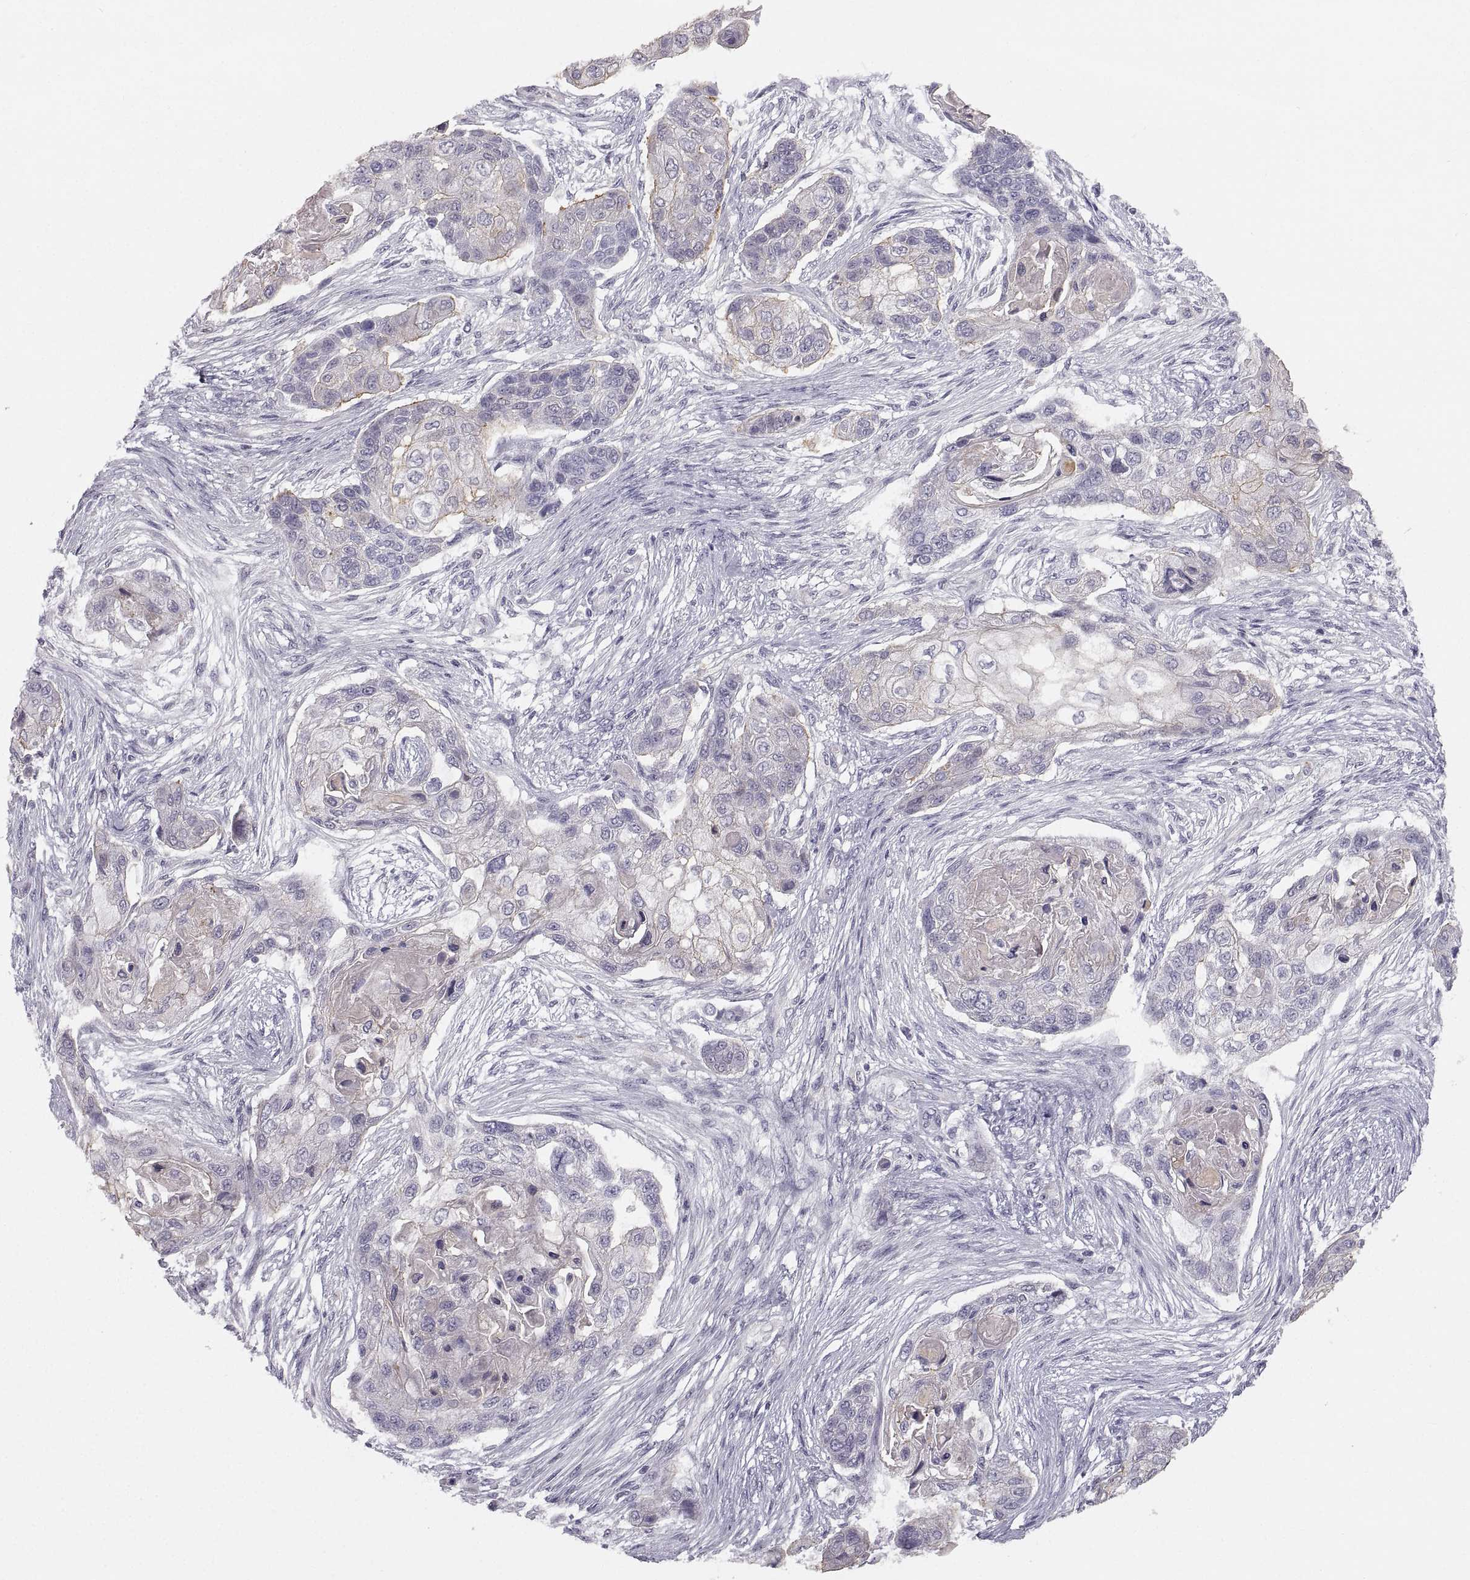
{"staining": {"intensity": "moderate", "quantity": "<25%", "location": "cytoplasmic/membranous"}, "tissue": "lung cancer", "cell_type": "Tumor cells", "image_type": "cancer", "snomed": [{"axis": "morphology", "description": "Squamous cell carcinoma, NOS"}, {"axis": "topography", "description": "Lung"}], "caption": "About <25% of tumor cells in lung squamous cell carcinoma demonstrate moderate cytoplasmic/membranous protein positivity as visualized by brown immunohistochemical staining.", "gene": "ZNF185", "patient": {"sex": "male", "age": 69}}